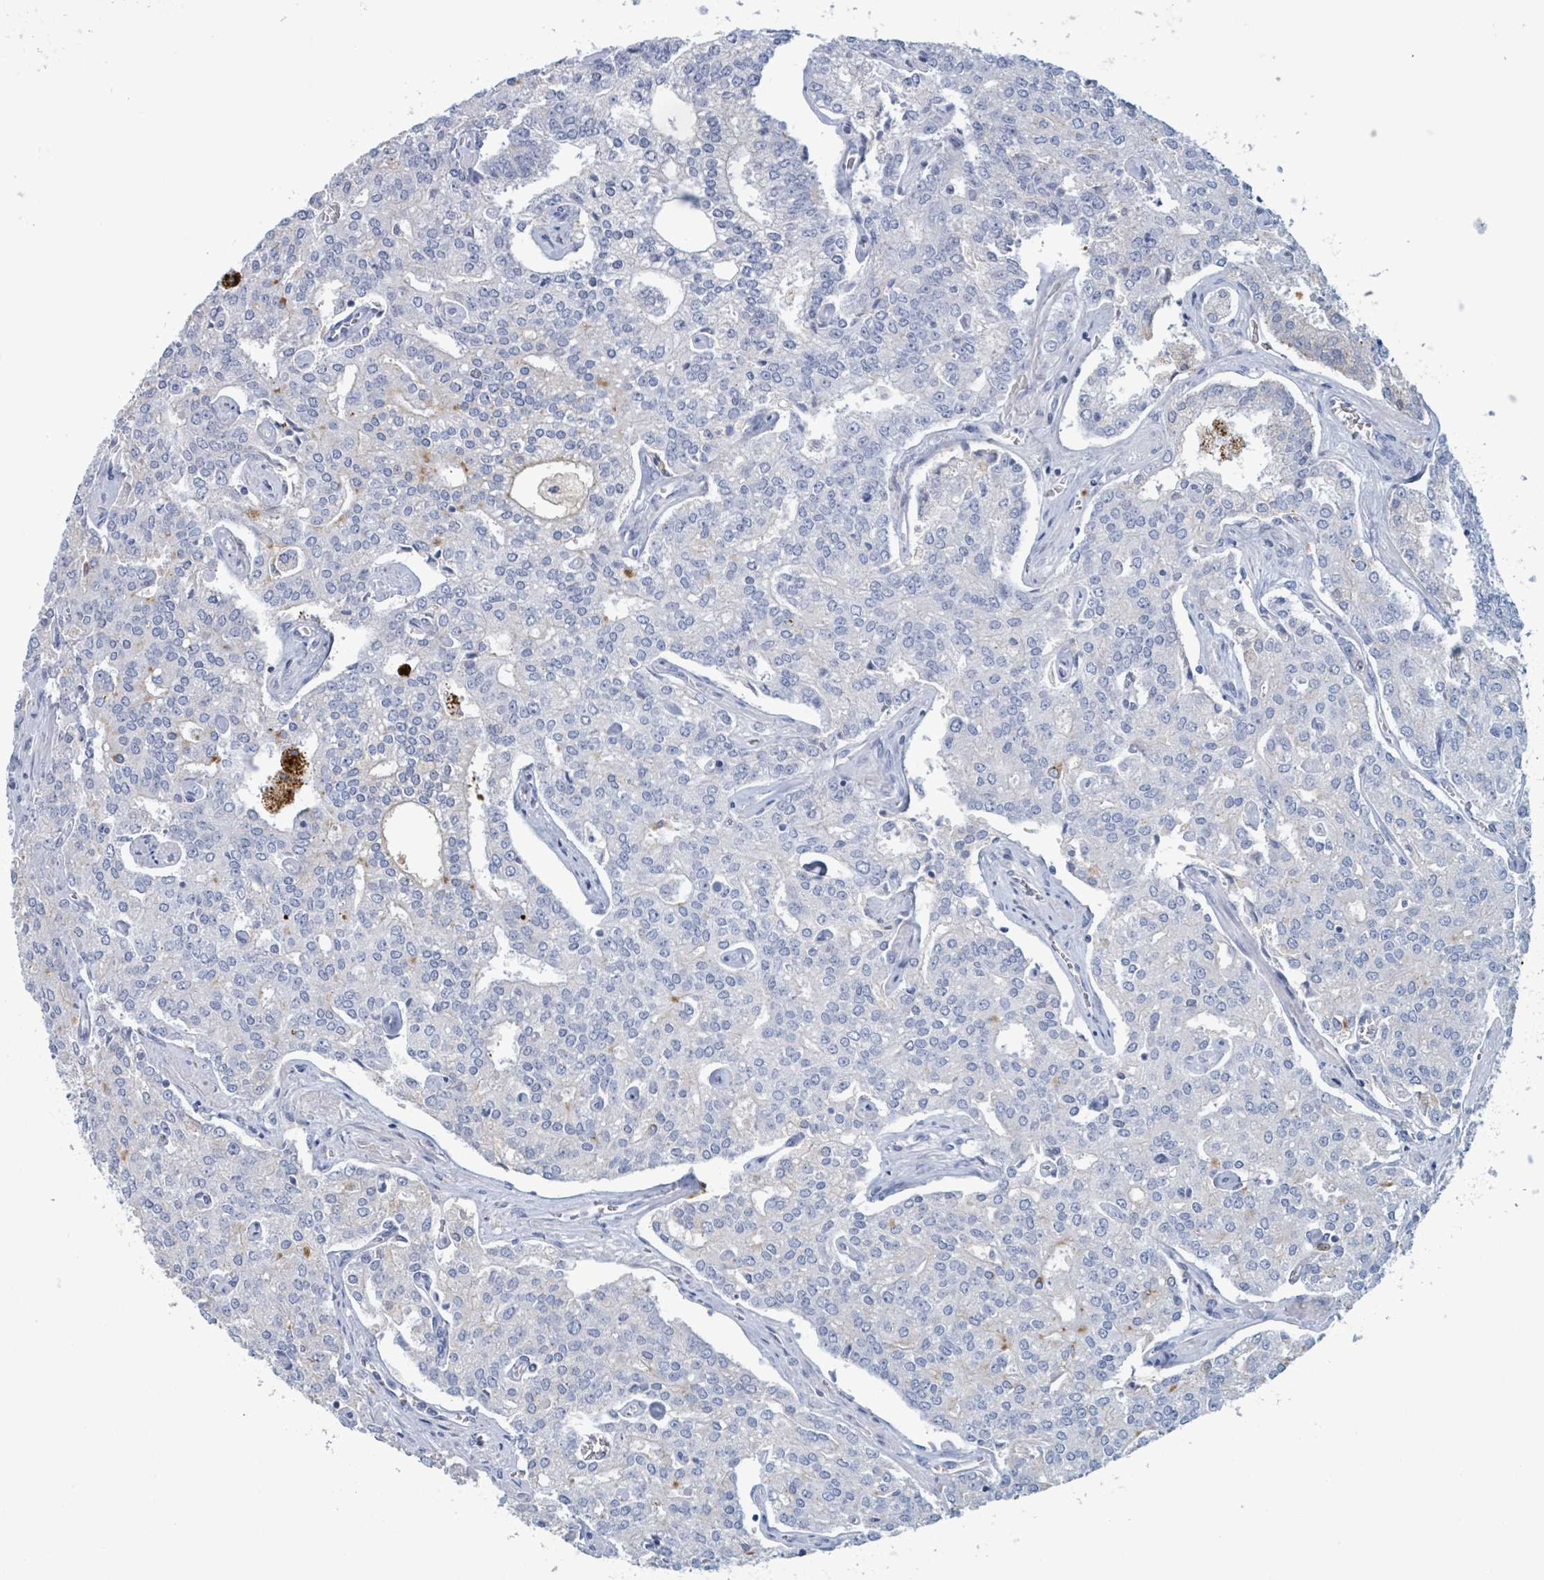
{"staining": {"intensity": "negative", "quantity": "none", "location": "none"}, "tissue": "prostate cancer", "cell_type": "Tumor cells", "image_type": "cancer", "snomed": [{"axis": "morphology", "description": "Adenocarcinoma, High grade"}, {"axis": "topography", "description": "Prostate"}], "caption": "Prostate high-grade adenocarcinoma was stained to show a protein in brown. There is no significant staining in tumor cells. Brightfield microscopy of immunohistochemistry (IHC) stained with DAB (brown) and hematoxylin (blue), captured at high magnification.", "gene": "KLK4", "patient": {"sex": "male", "age": 71}}